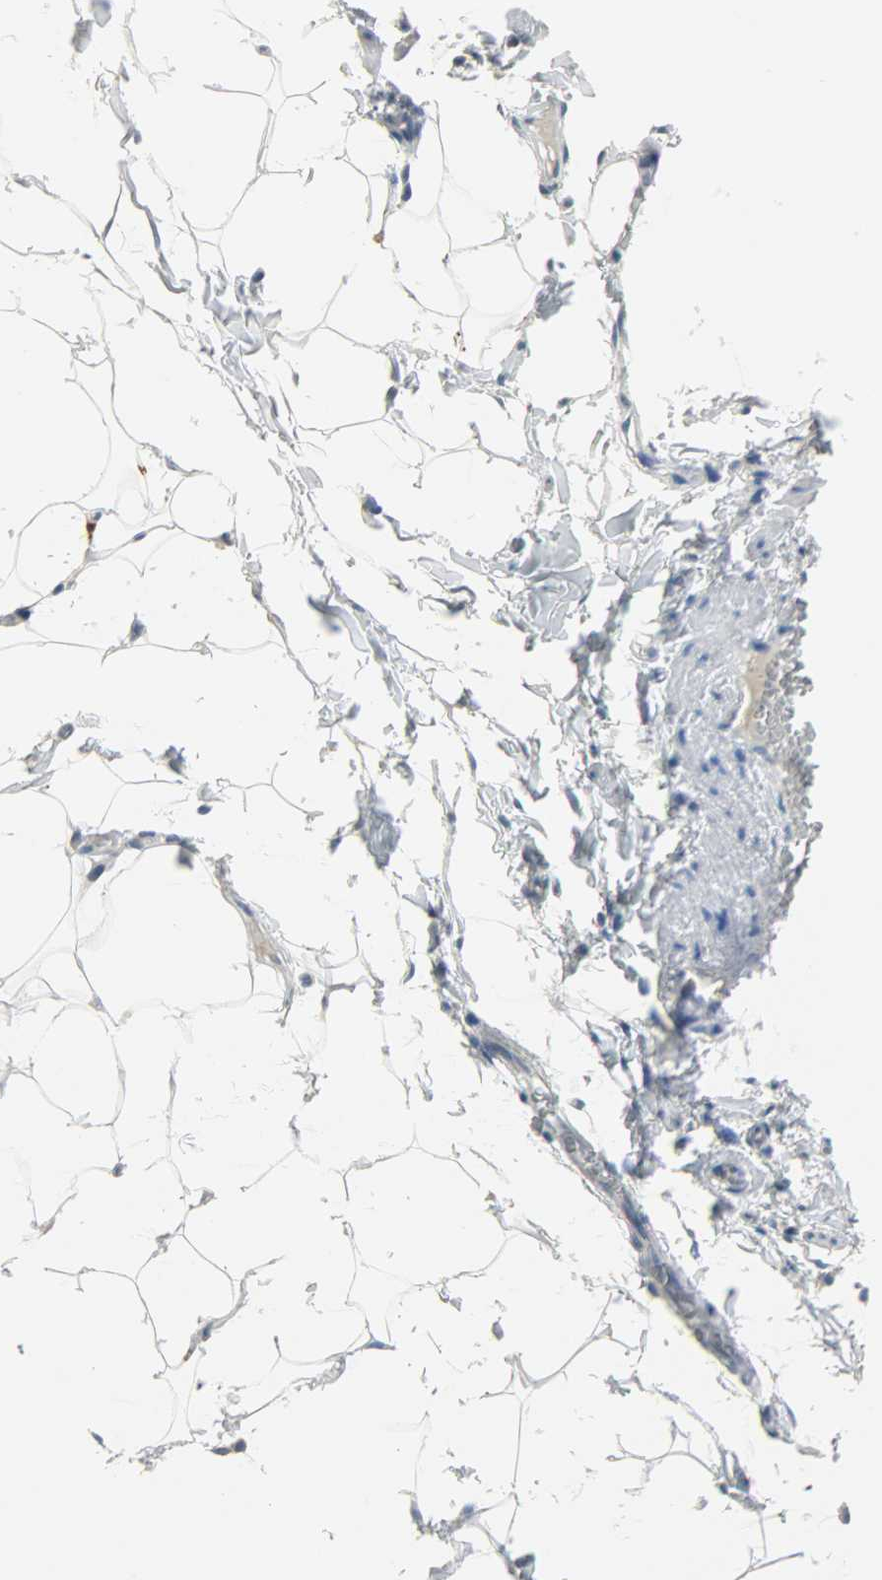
{"staining": {"intensity": "strong", "quantity": ">75%", "location": "cytoplasmic/membranous,nuclear"}, "tissue": "adipose tissue", "cell_type": "Adipocytes", "image_type": "normal", "snomed": [{"axis": "morphology", "description": "Normal tissue, NOS"}, {"axis": "topography", "description": "Vascular tissue"}], "caption": "Immunohistochemical staining of benign human adipose tissue displays high levels of strong cytoplasmic/membranous,nuclear expression in approximately >75% of adipocytes. Using DAB (brown) and hematoxylin (blue) stains, captured at high magnification using brightfield microscopy.", "gene": "CA3", "patient": {"sex": "male", "age": 41}}